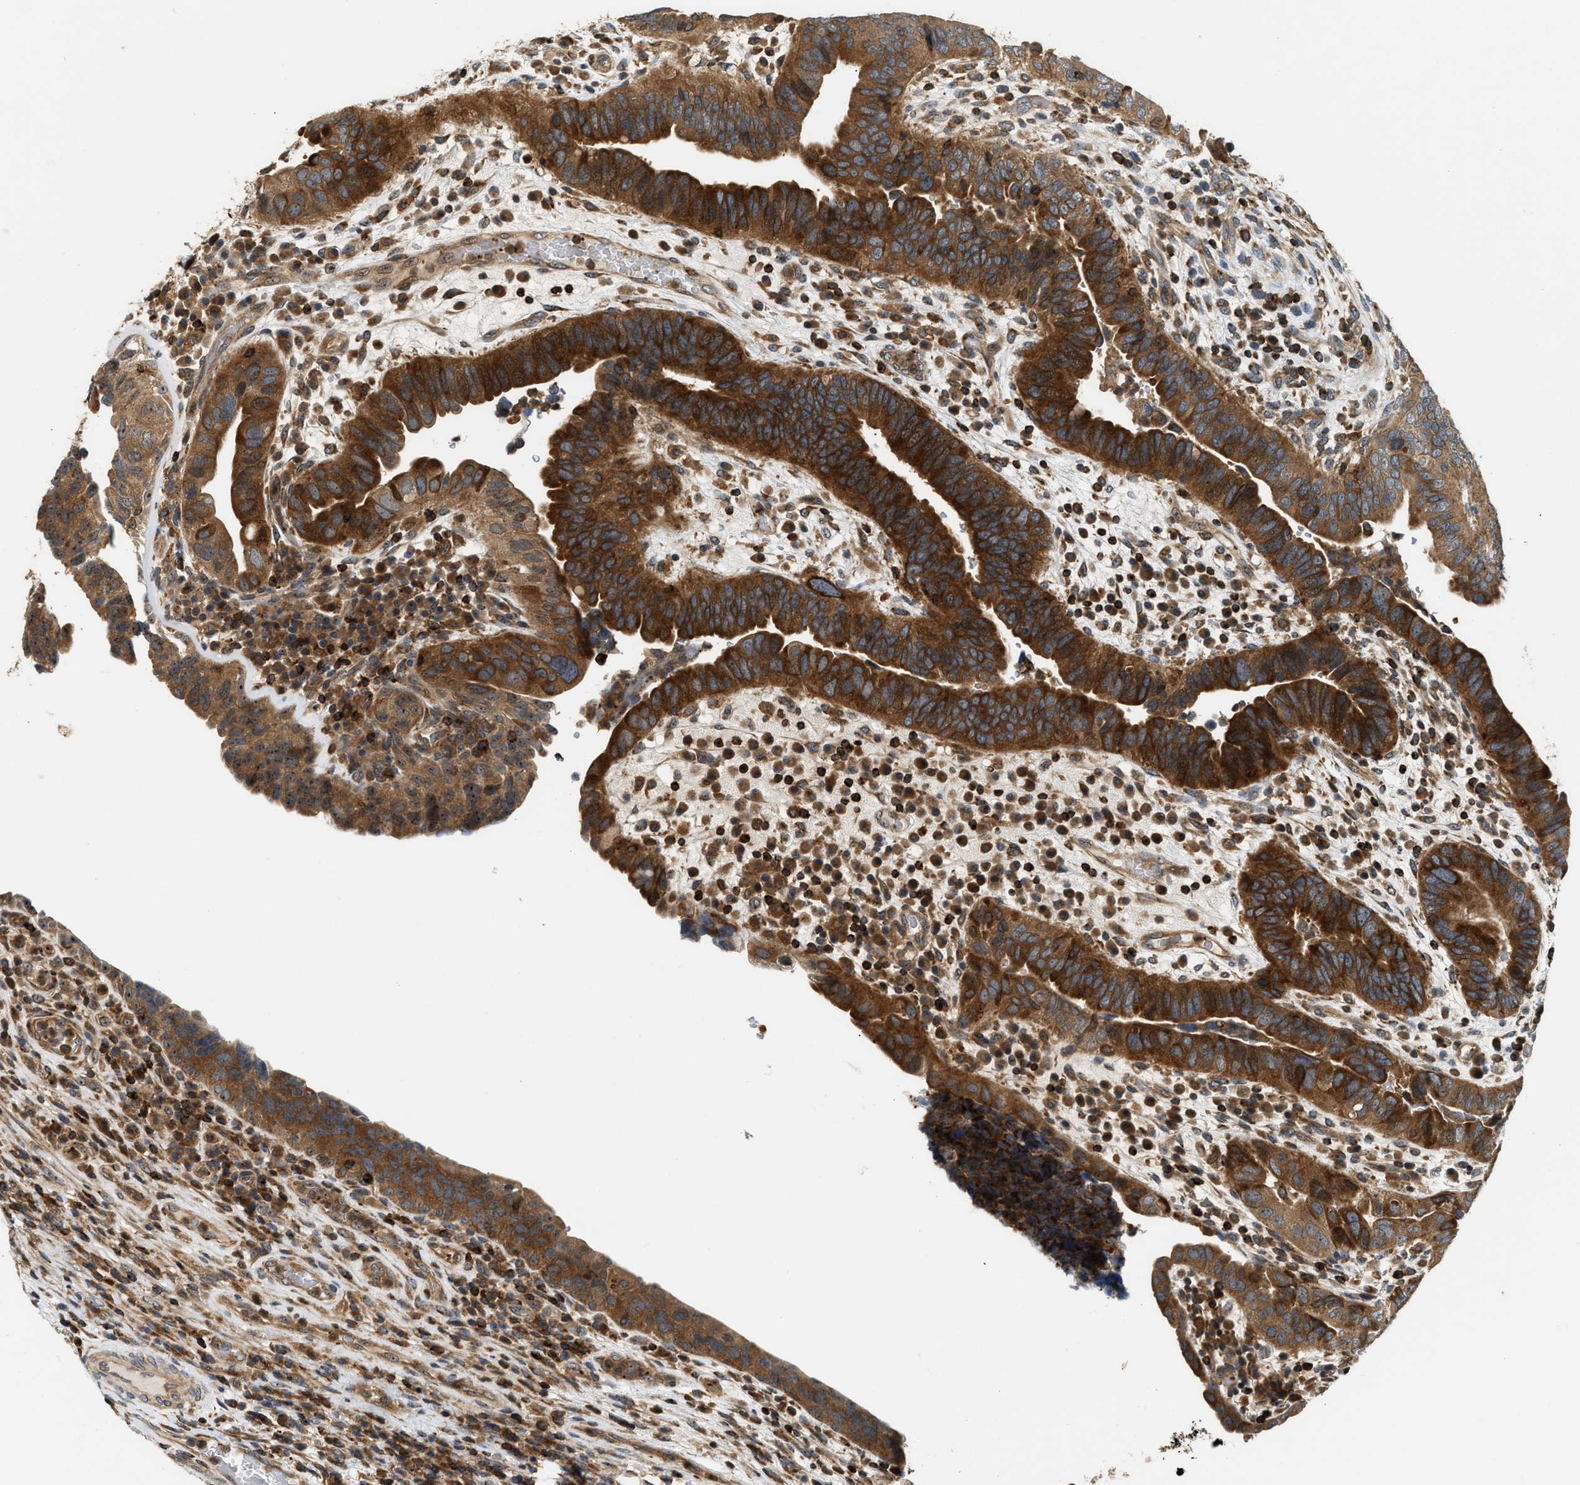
{"staining": {"intensity": "strong", "quantity": ">75%", "location": "cytoplasmic/membranous"}, "tissue": "urothelial cancer", "cell_type": "Tumor cells", "image_type": "cancer", "snomed": [{"axis": "morphology", "description": "Urothelial carcinoma, High grade"}, {"axis": "topography", "description": "Urinary bladder"}], "caption": "This is a micrograph of IHC staining of urothelial cancer, which shows strong positivity in the cytoplasmic/membranous of tumor cells.", "gene": "SNX5", "patient": {"sex": "female", "age": 82}}